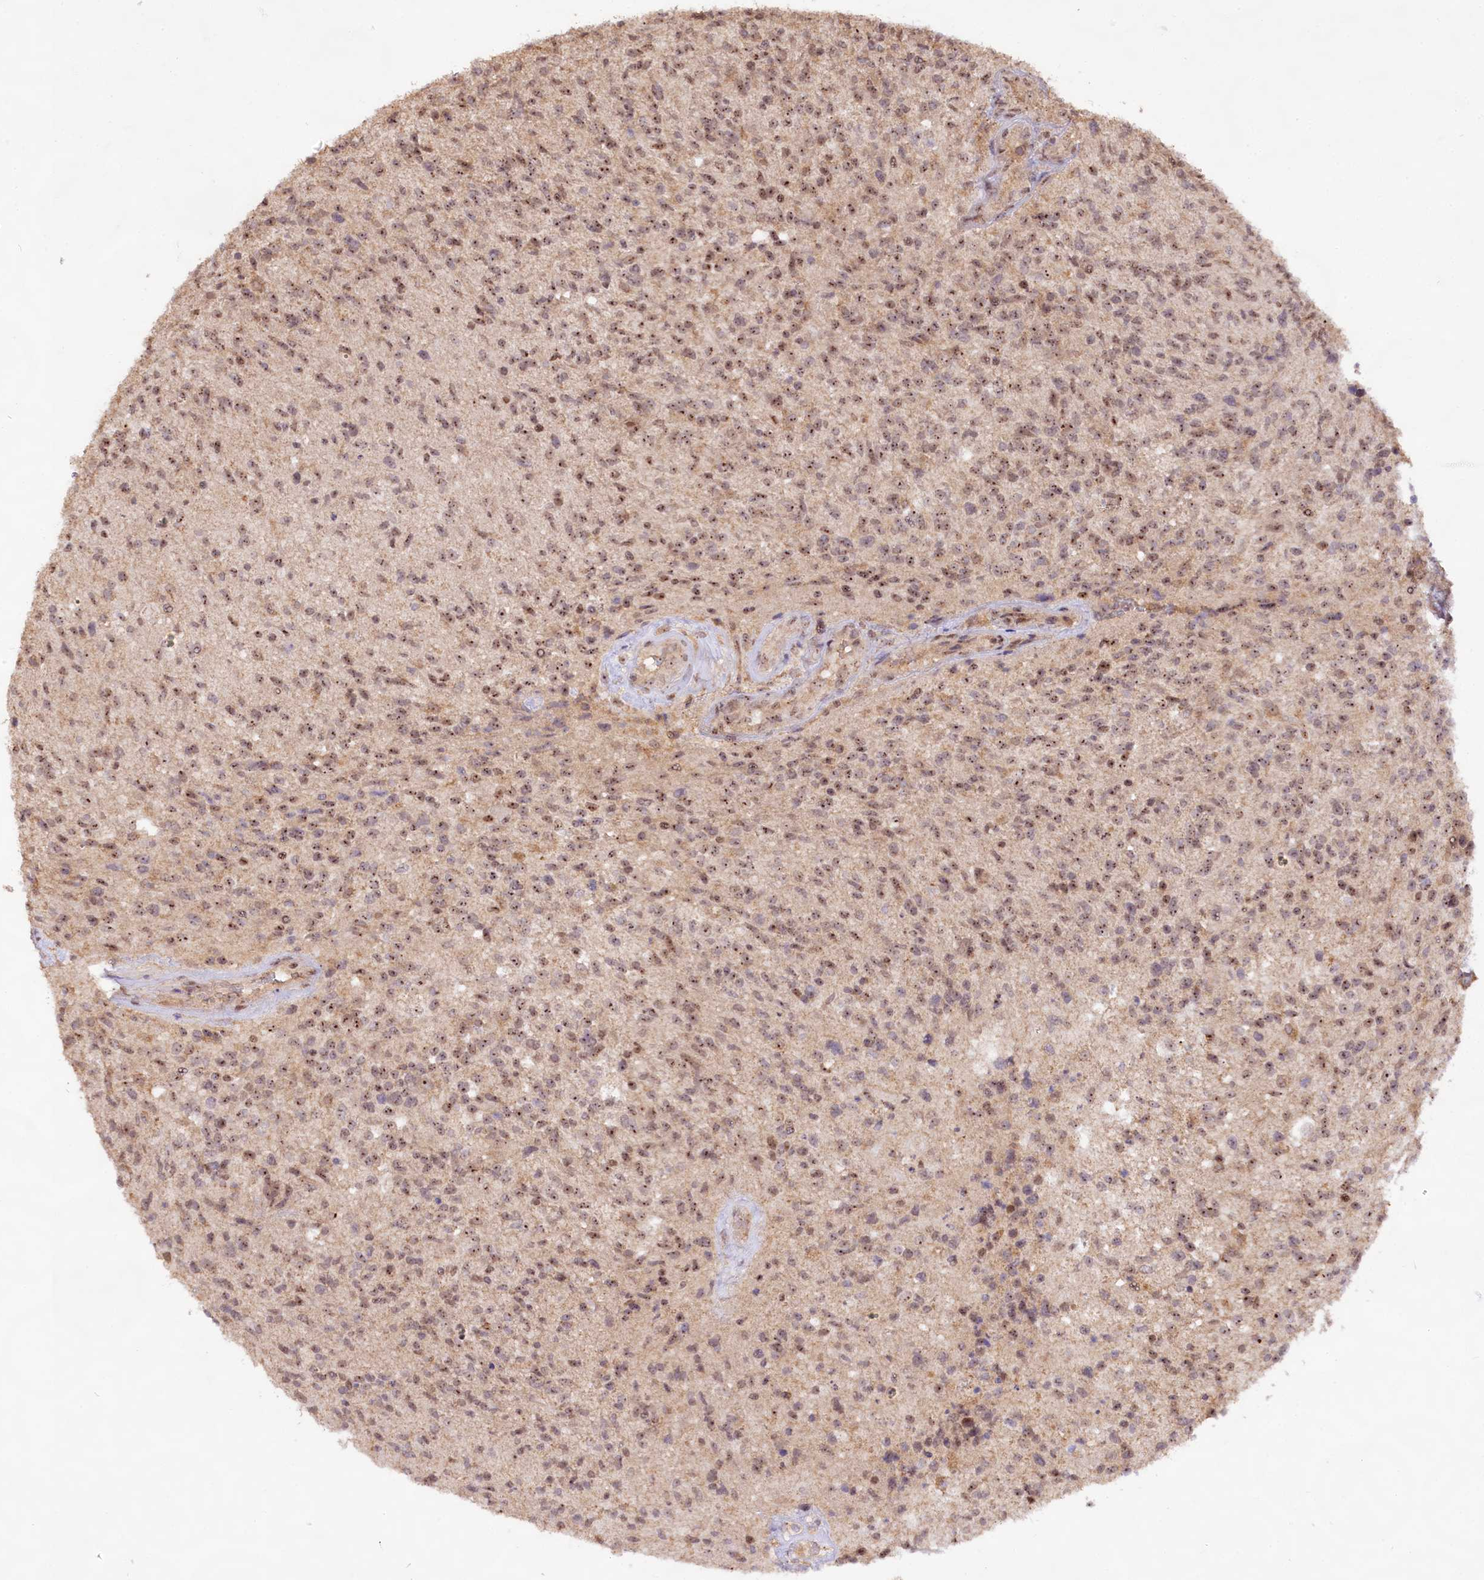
{"staining": {"intensity": "moderate", "quantity": ">75%", "location": "nuclear"}, "tissue": "glioma", "cell_type": "Tumor cells", "image_type": "cancer", "snomed": [{"axis": "morphology", "description": "Glioma, malignant, High grade"}, {"axis": "topography", "description": "Brain"}], "caption": "Human high-grade glioma (malignant) stained for a protein (brown) reveals moderate nuclear positive expression in about >75% of tumor cells.", "gene": "RRP8", "patient": {"sex": "male", "age": 56}}